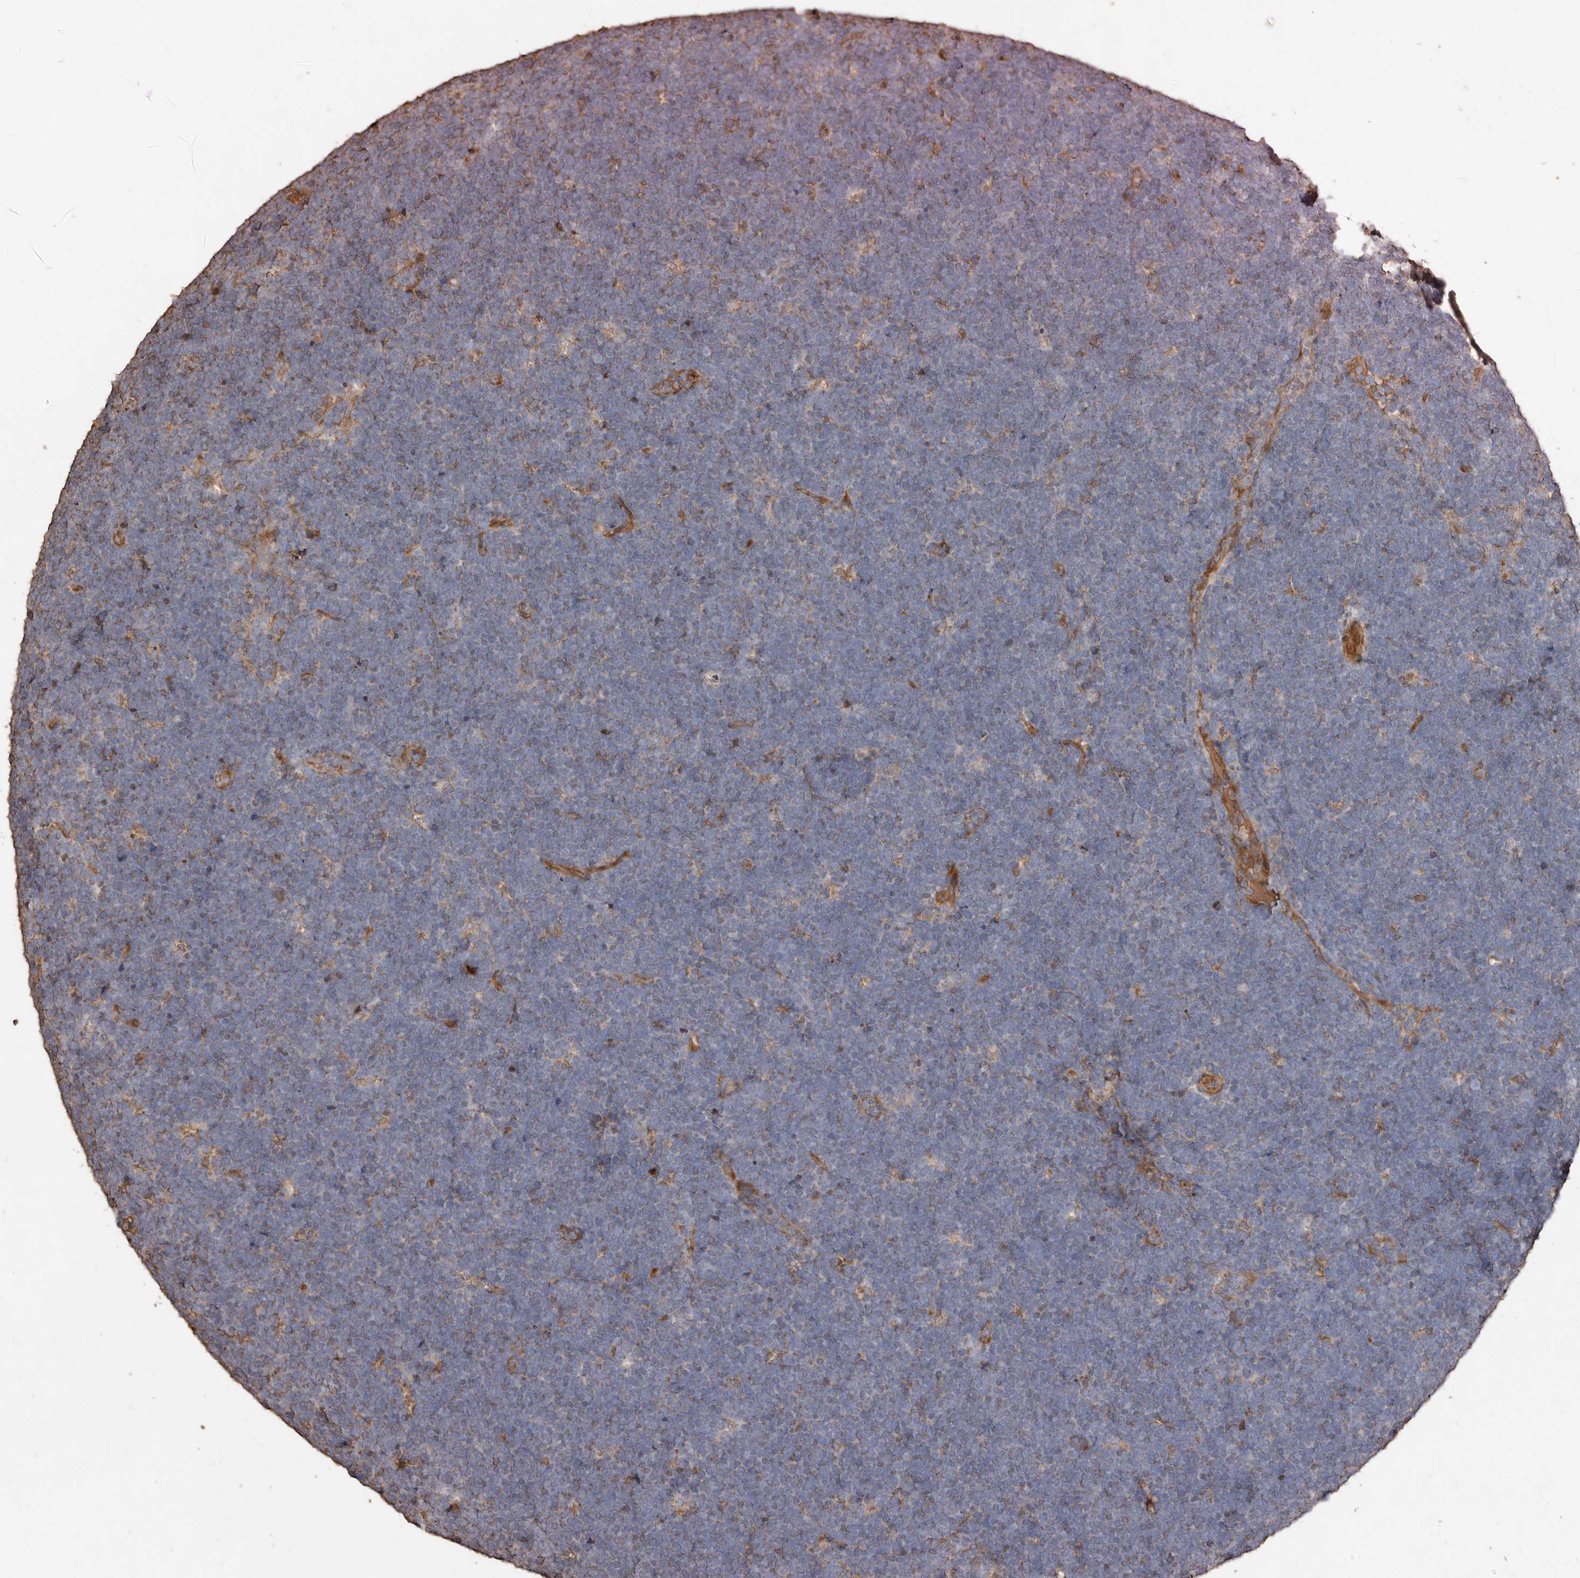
{"staining": {"intensity": "negative", "quantity": "none", "location": "none"}, "tissue": "lymphoma", "cell_type": "Tumor cells", "image_type": "cancer", "snomed": [{"axis": "morphology", "description": "Malignant lymphoma, non-Hodgkin's type, High grade"}, {"axis": "topography", "description": "Lymph node"}], "caption": "Immunohistochemistry (IHC) micrograph of neoplastic tissue: human lymphoma stained with DAB (3,3'-diaminobenzidine) shows no significant protein expression in tumor cells. Brightfield microscopy of immunohistochemistry stained with DAB (3,3'-diaminobenzidine) (brown) and hematoxylin (blue), captured at high magnification.", "gene": "RANBP17", "patient": {"sex": "male", "age": 13}}